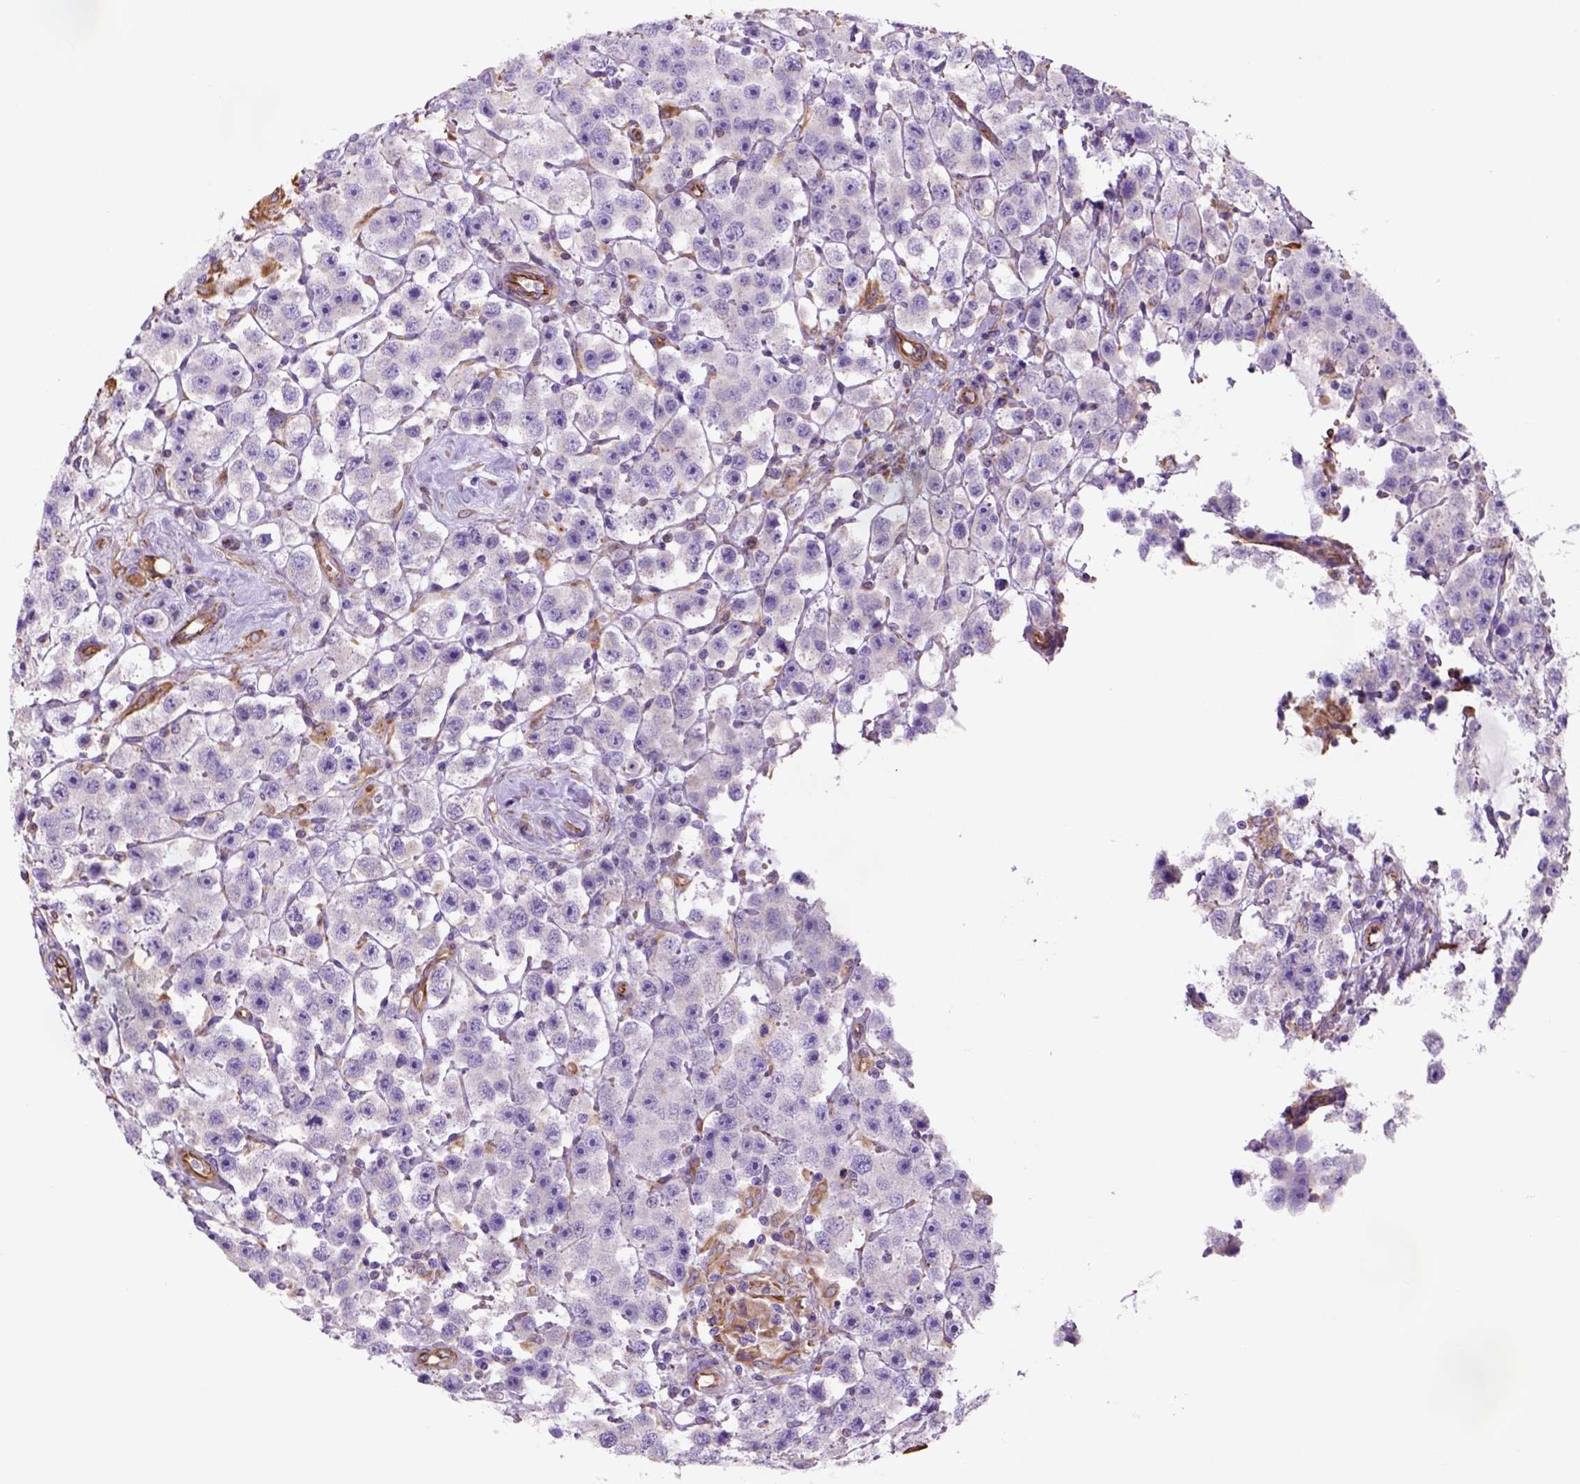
{"staining": {"intensity": "negative", "quantity": "none", "location": "none"}, "tissue": "testis cancer", "cell_type": "Tumor cells", "image_type": "cancer", "snomed": [{"axis": "morphology", "description": "Seminoma, NOS"}, {"axis": "topography", "description": "Testis"}], "caption": "Tumor cells show no significant staining in testis cancer (seminoma).", "gene": "ZZZ3", "patient": {"sex": "male", "age": 45}}